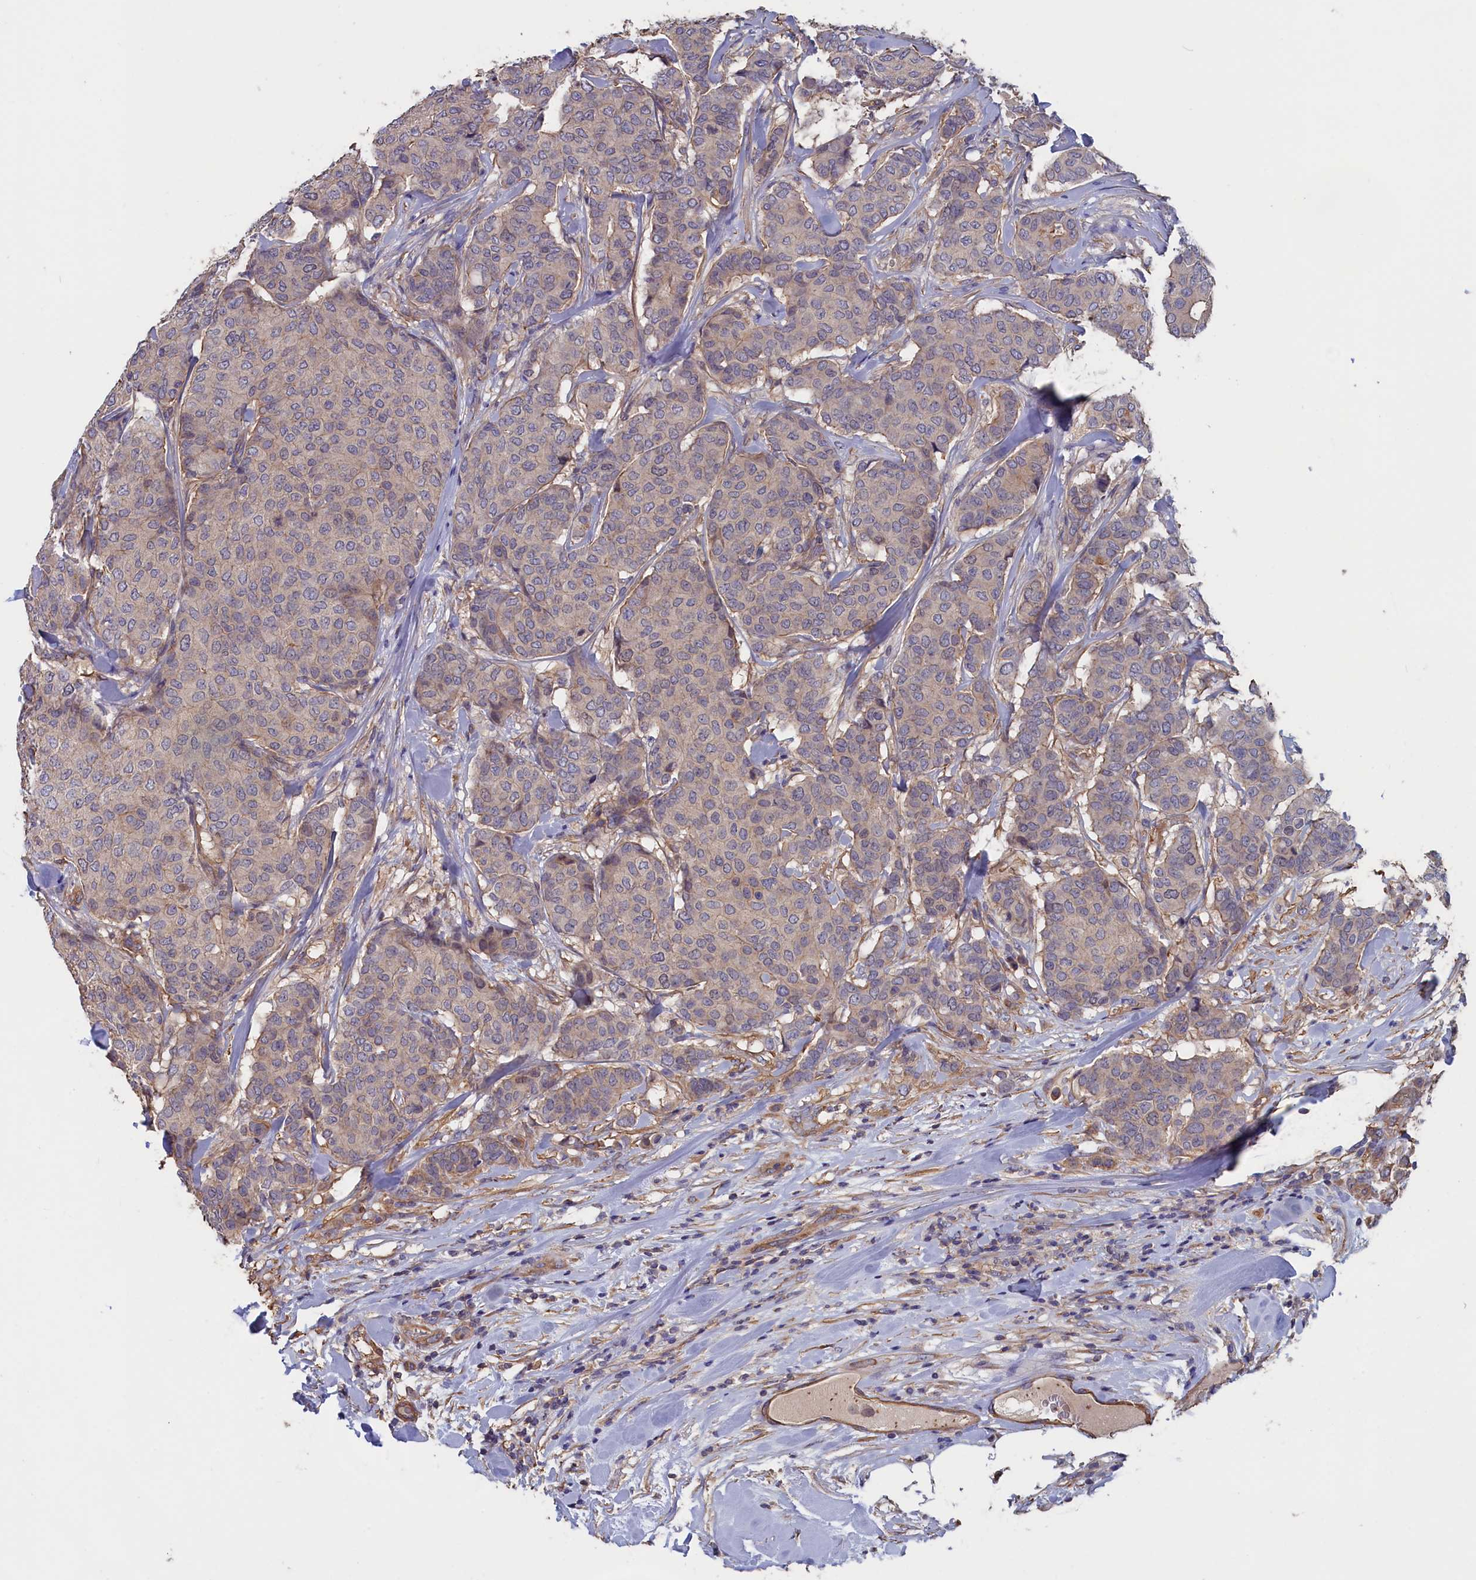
{"staining": {"intensity": "weak", "quantity": ">75%", "location": "cytoplasmic/membranous"}, "tissue": "breast cancer", "cell_type": "Tumor cells", "image_type": "cancer", "snomed": [{"axis": "morphology", "description": "Duct carcinoma"}, {"axis": "topography", "description": "Breast"}], "caption": "Human breast cancer stained with a protein marker displays weak staining in tumor cells.", "gene": "ANKRD2", "patient": {"sex": "female", "age": 75}}